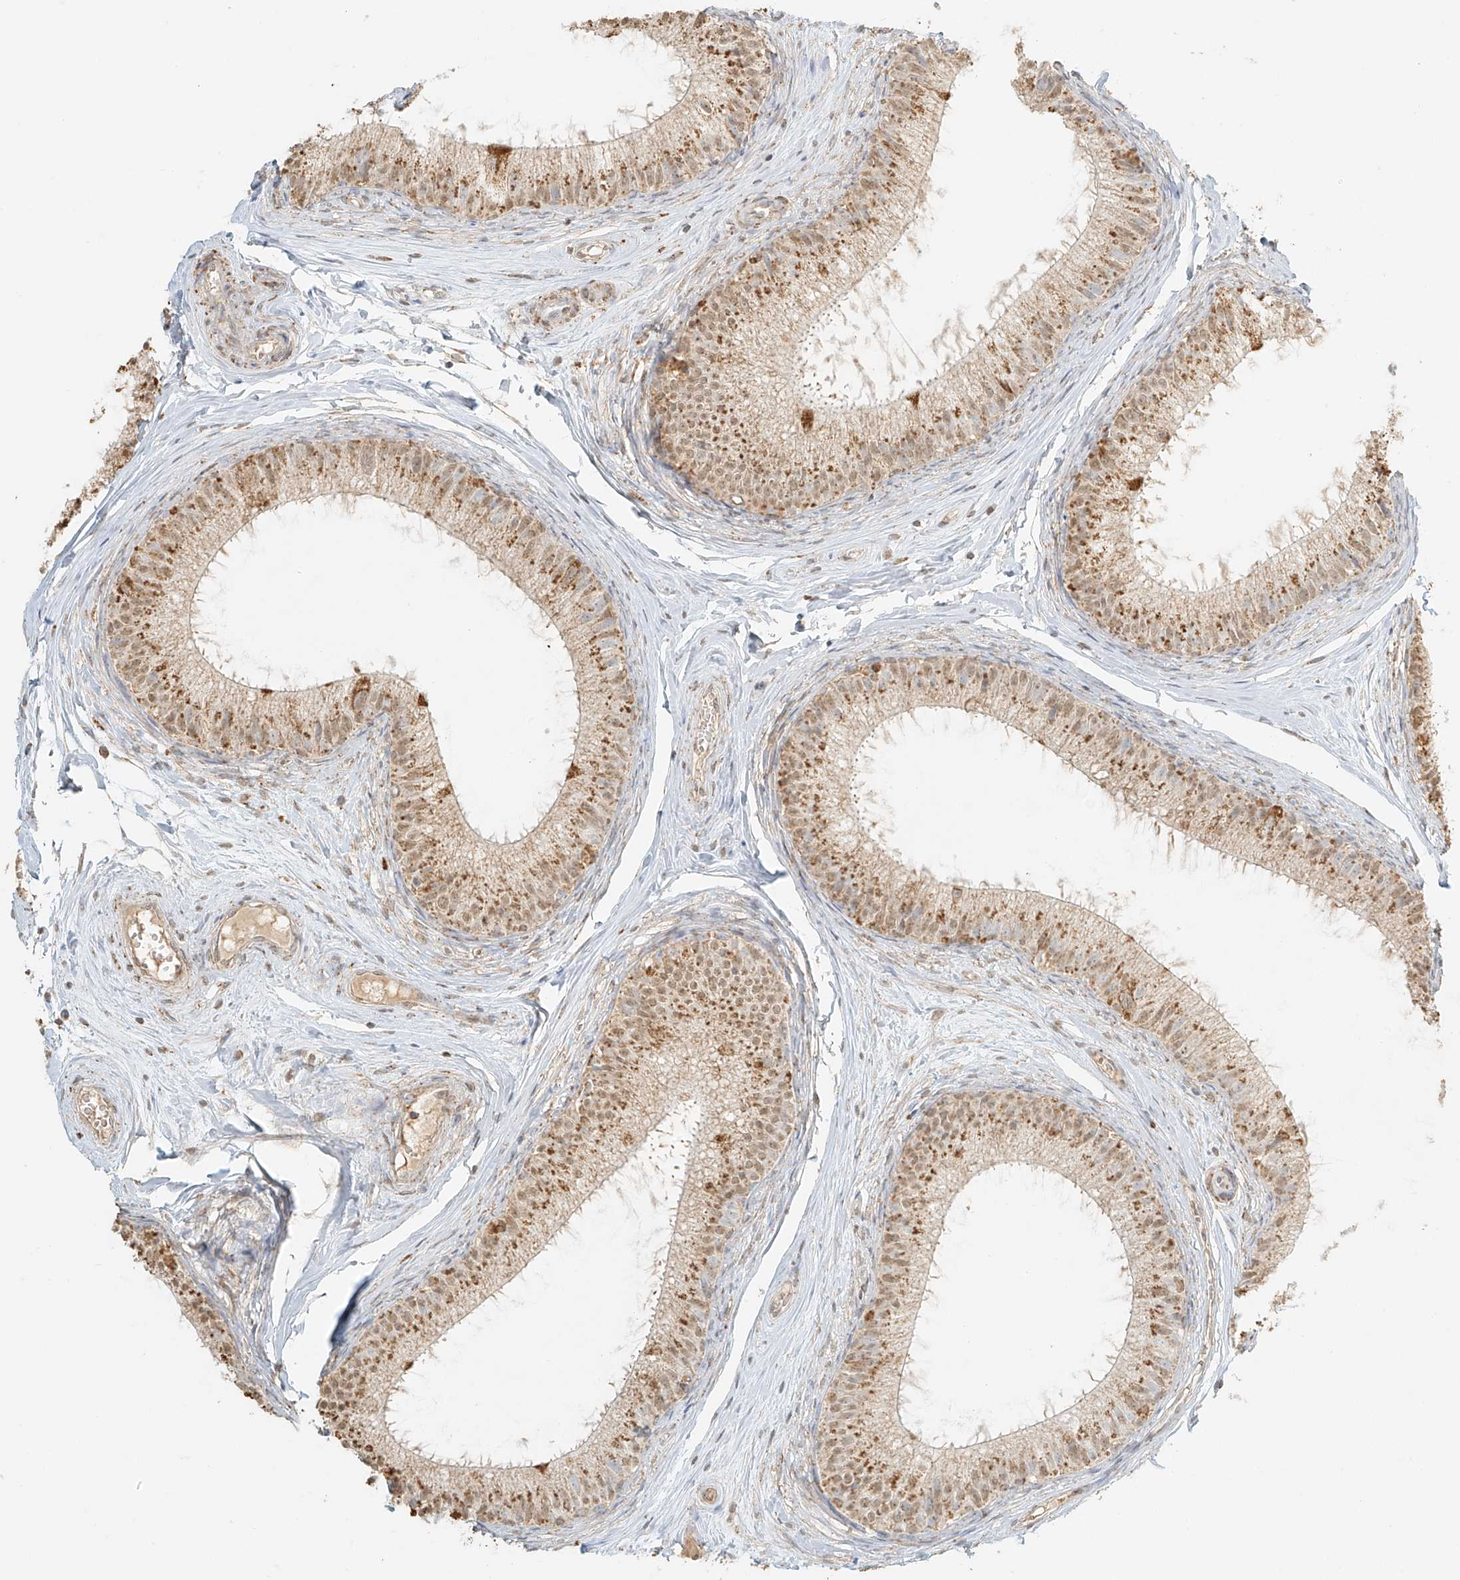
{"staining": {"intensity": "moderate", "quantity": ">75%", "location": "cytoplasmic/membranous"}, "tissue": "epididymis", "cell_type": "Glandular cells", "image_type": "normal", "snomed": [{"axis": "morphology", "description": "Normal tissue, NOS"}, {"axis": "topography", "description": "Epididymis"}], "caption": "Brown immunohistochemical staining in unremarkable epididymis shows moderate cytoplasmic/membranous expression in about >75% of glandular cells. The staining is performed using DAB brown chromogen to label protein expression. The nuclei are counter-stained blue using hematoxylin.", "gene": "MIPEP", "patient": {"sex": "male", "age": 34}}